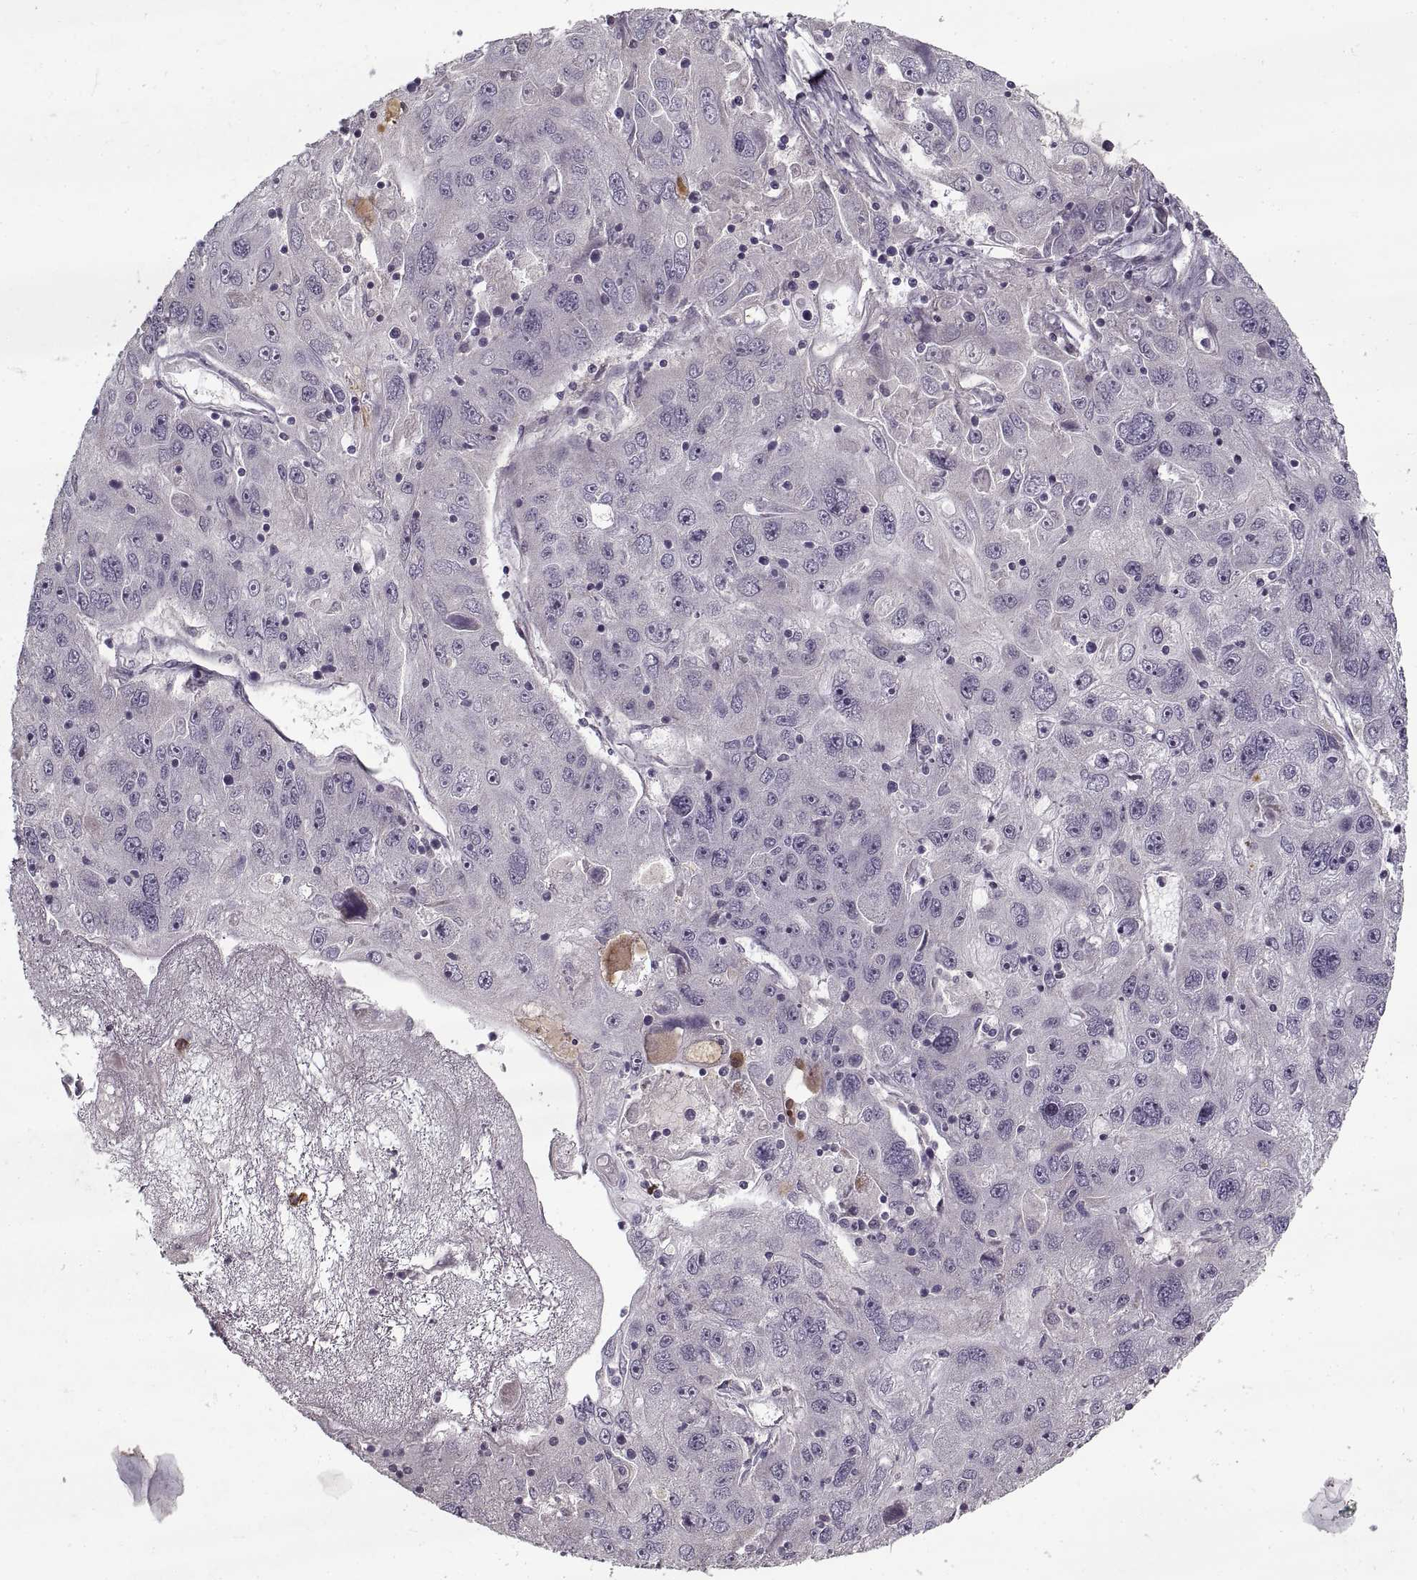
{"staining": {"intensity": "negative", "quantity": "none", "location": "none"}, "tissue": "stomach cancer", "cell_type": "Tumor cells", "image_type": "cancer", "snomed": [{"axis": "morphology", "description": "Adenocarcinoma, NOS"}, {"axis": "topography", "description": "Stomach"}], "caption": "Histopathology image shows no protein staining in tumor cells of stomach adenocarcinoma tissue.", "gene": "GAD2", "patient": {"sex": "male", "age": 56}}